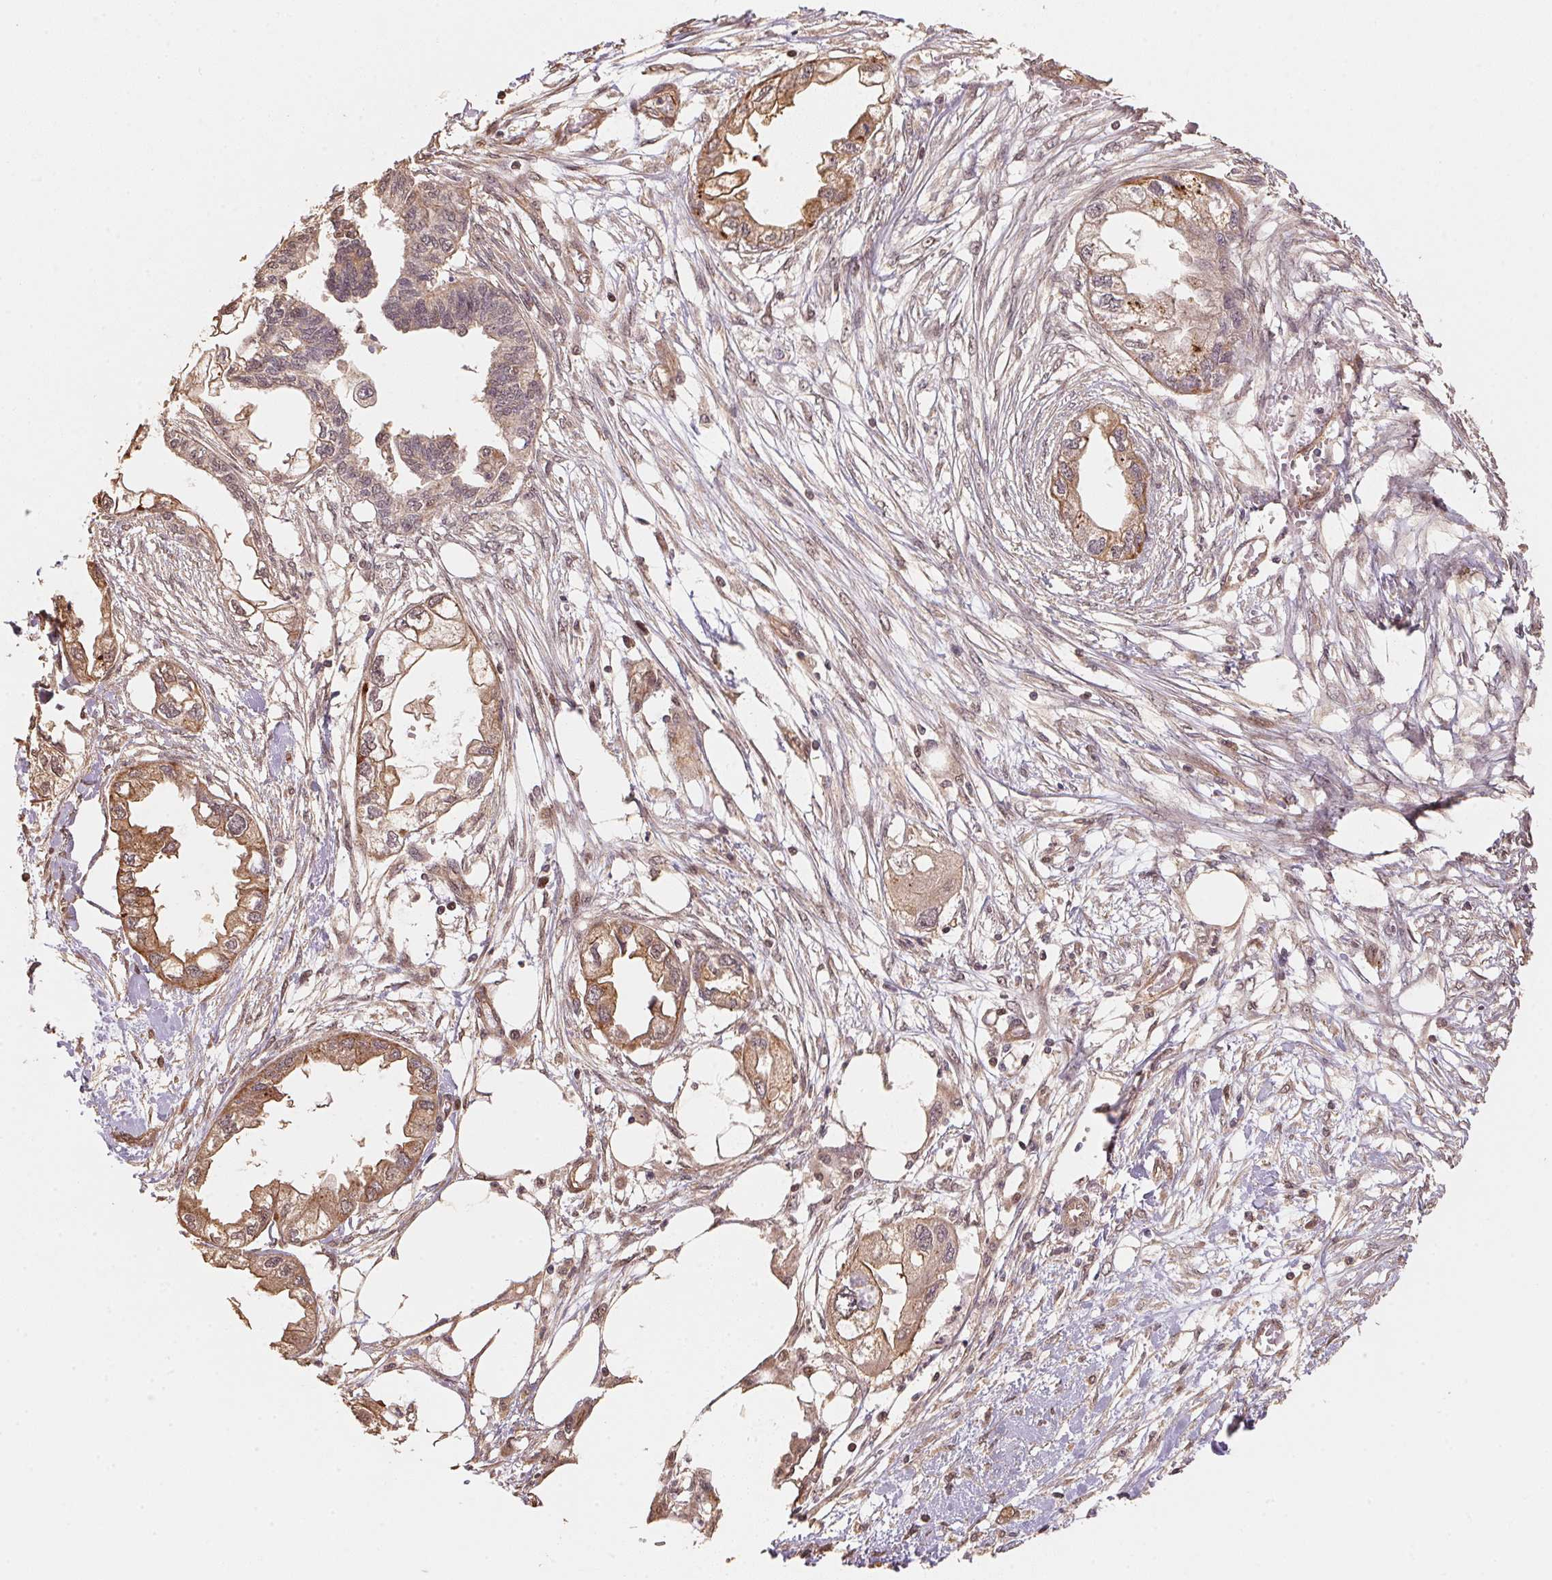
{"staining": {"intensity": "moderate", "quantity": "25%-75%", "location": "cytoplasmic/membranous"}, "tissue": "endometrial cancer", "cell_type": "Tumor cells", "image_type": "cancer", "snomed": [{"axis": "morphology", "description": "Adenocarcinoma, NOS"}, {"axis": "morphology", "description": "Adenocarcinoma, metastatic, NOS"}, {"axis": "topography", "description": "Adipose tissue"}, {"axis": "topography", "description": "Endometrium"}], "caption": "About 25%-75% of tumor cells in endometrial metastatic adenocarcinoma show moderate cytoplasmic/membranous protein expression as visualized by brown immunohistochemical staining.", "gene": "TMEM222", "patient": {"sex": "female", "age": 67}}